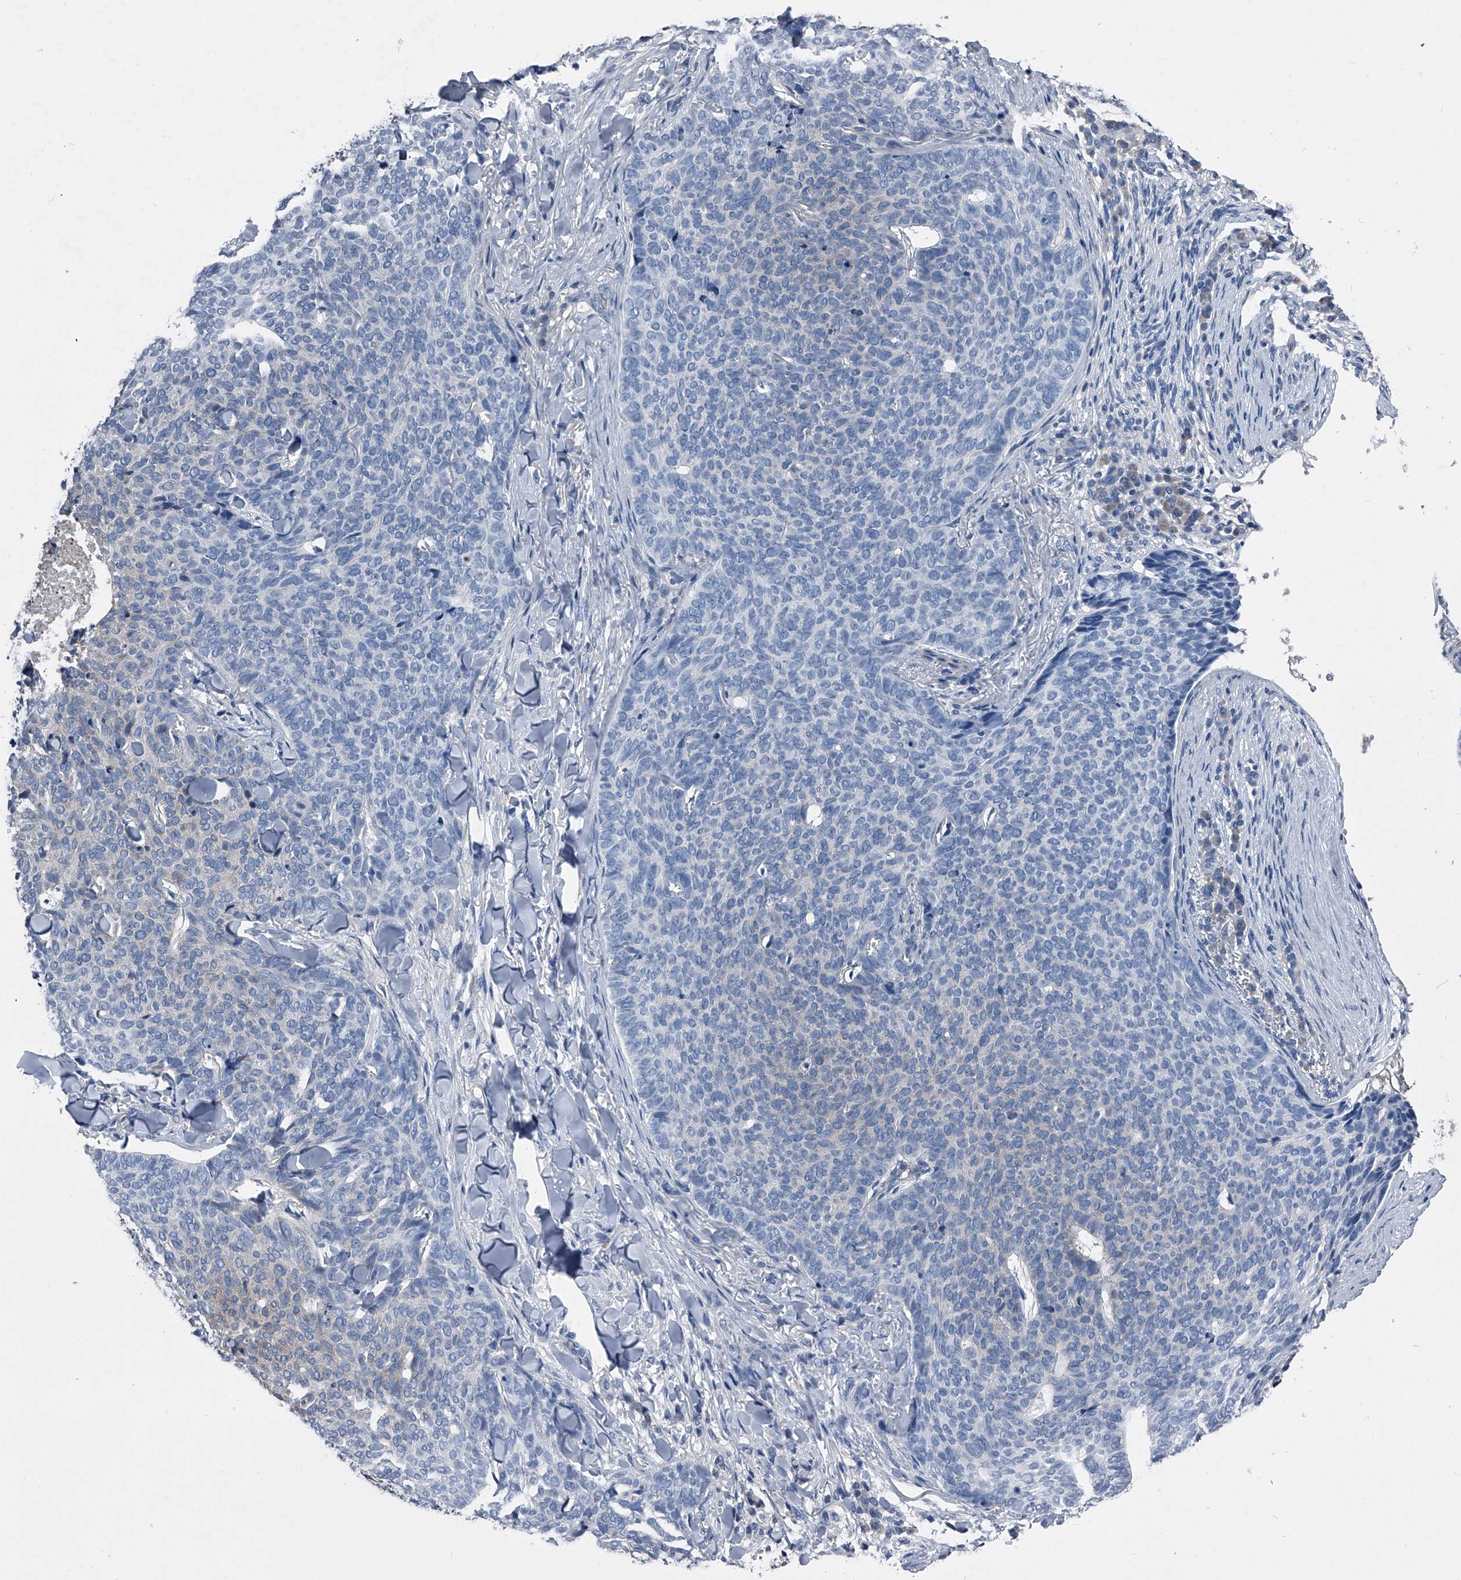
{"staining": {"intensity": "negative", "quantity": "none", "location": "none"}, "tissue": "skin cancer", "cell_type": "Tumor cells", "image_type": "cancer", "snomed": [{"axis": "morphology", "description": "Normal tissue, NOS"}, {"axis": "morphology", "description": "Basal cell carcinoma"}, {"axis": "topography", "description": "Skin"}], "caption": "Tumor cells show no significant expression in skin cancer.", "gene": "KIF13A", "patient": {"sex": "male", "age": 50}}